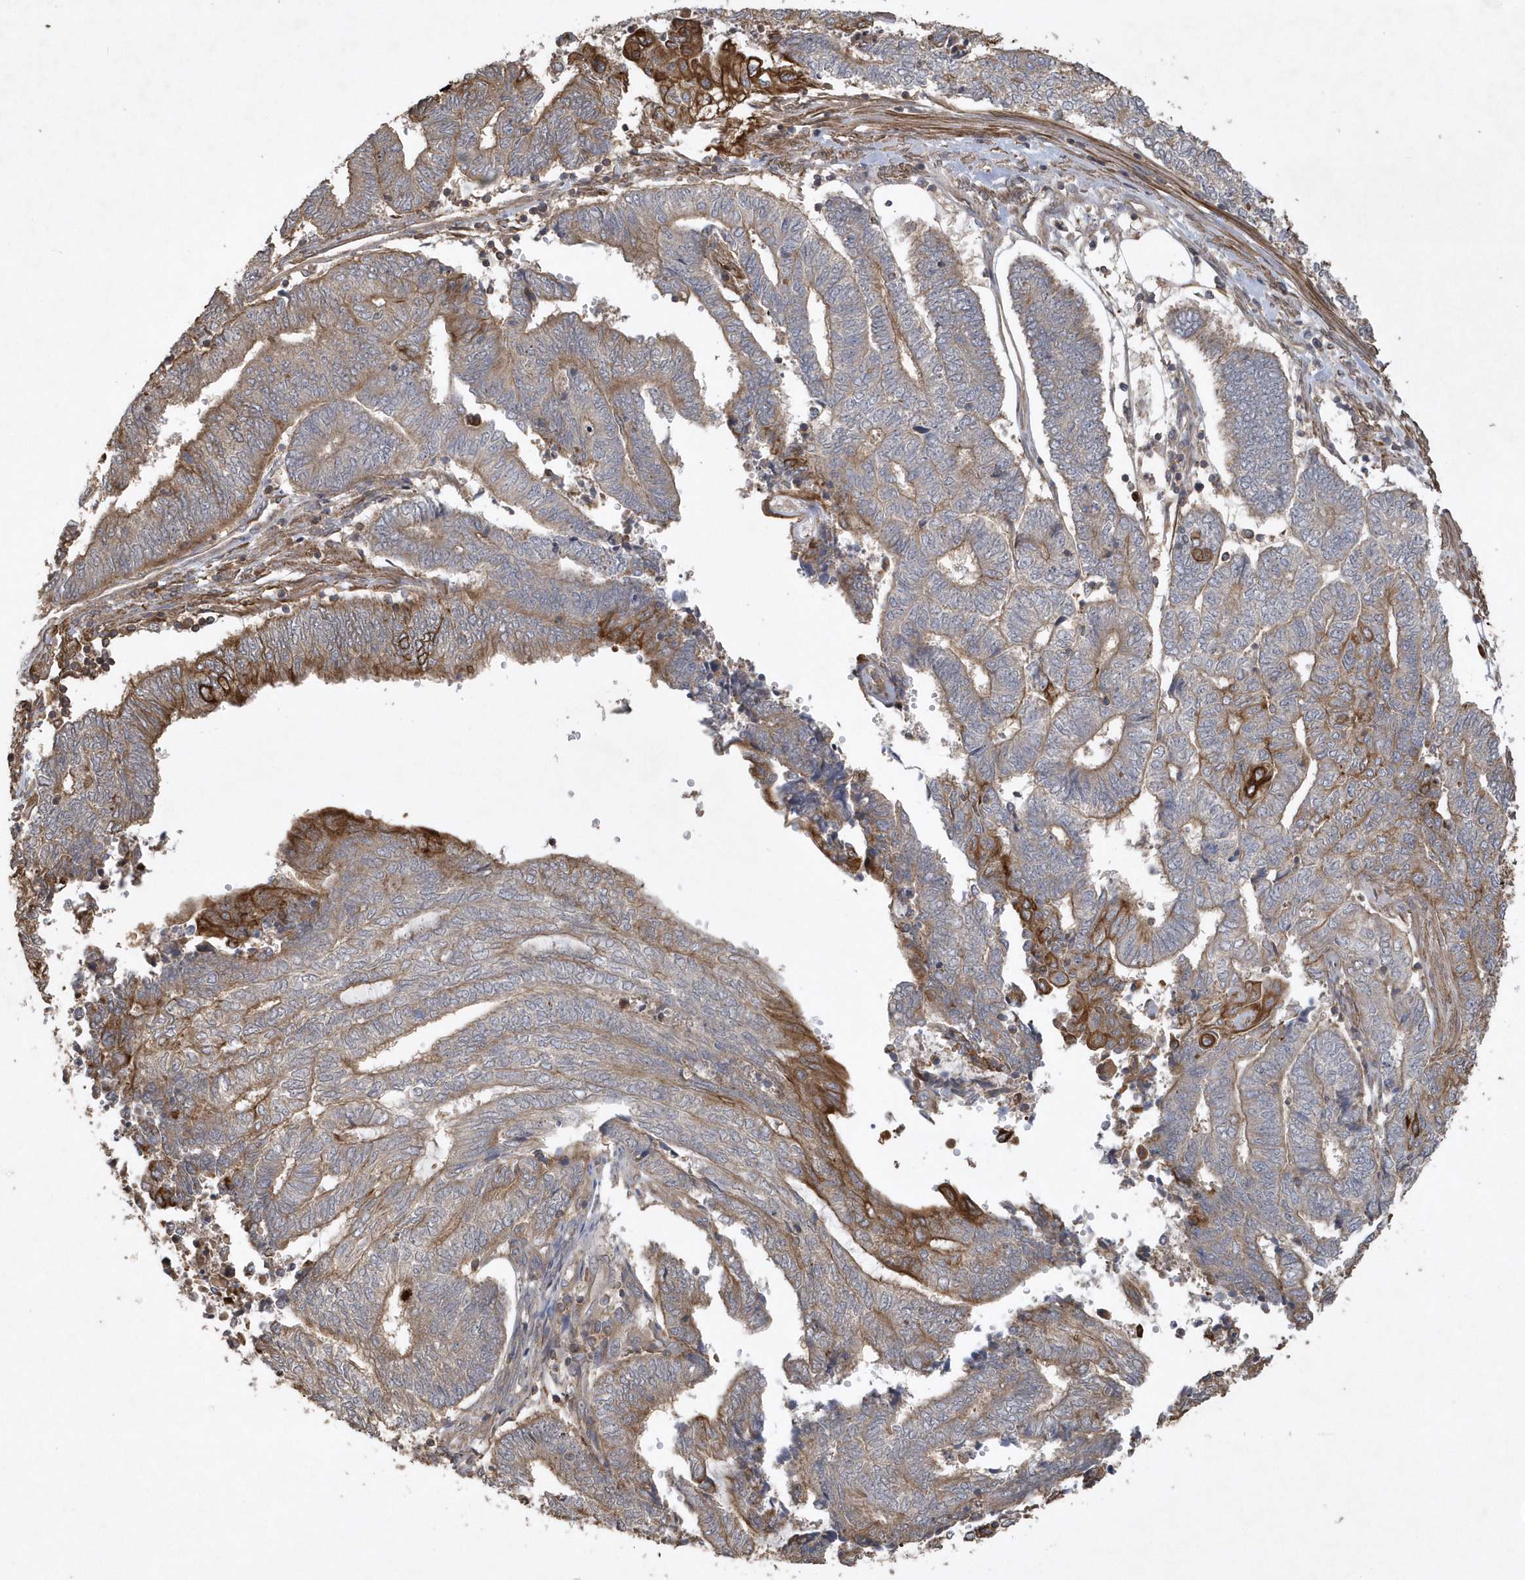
{"staining": {"intensity": "strong", "quantity": "25%-75%", "location": "cytoplasmic/membranous"}, "tissue": "endometrial cancer", "cell_type": "Tumor cells", "image_type": "cancer", "snomed": [{"axis": "morphology", "description": "Adenocarcinoma, NOS"}, {"axis": "topography", "description": "Uterus"}, {"axis": "topography", "description": "Endometrium"}], "caption": "Brown immunohistochemical staining in human endometrial cancer demonstrates strong cytoplasmic/membranous positivity in about 25%-75% of tumor cells.", "gene": "SENP8", "patient": {"sex": "female", "age": 70}}